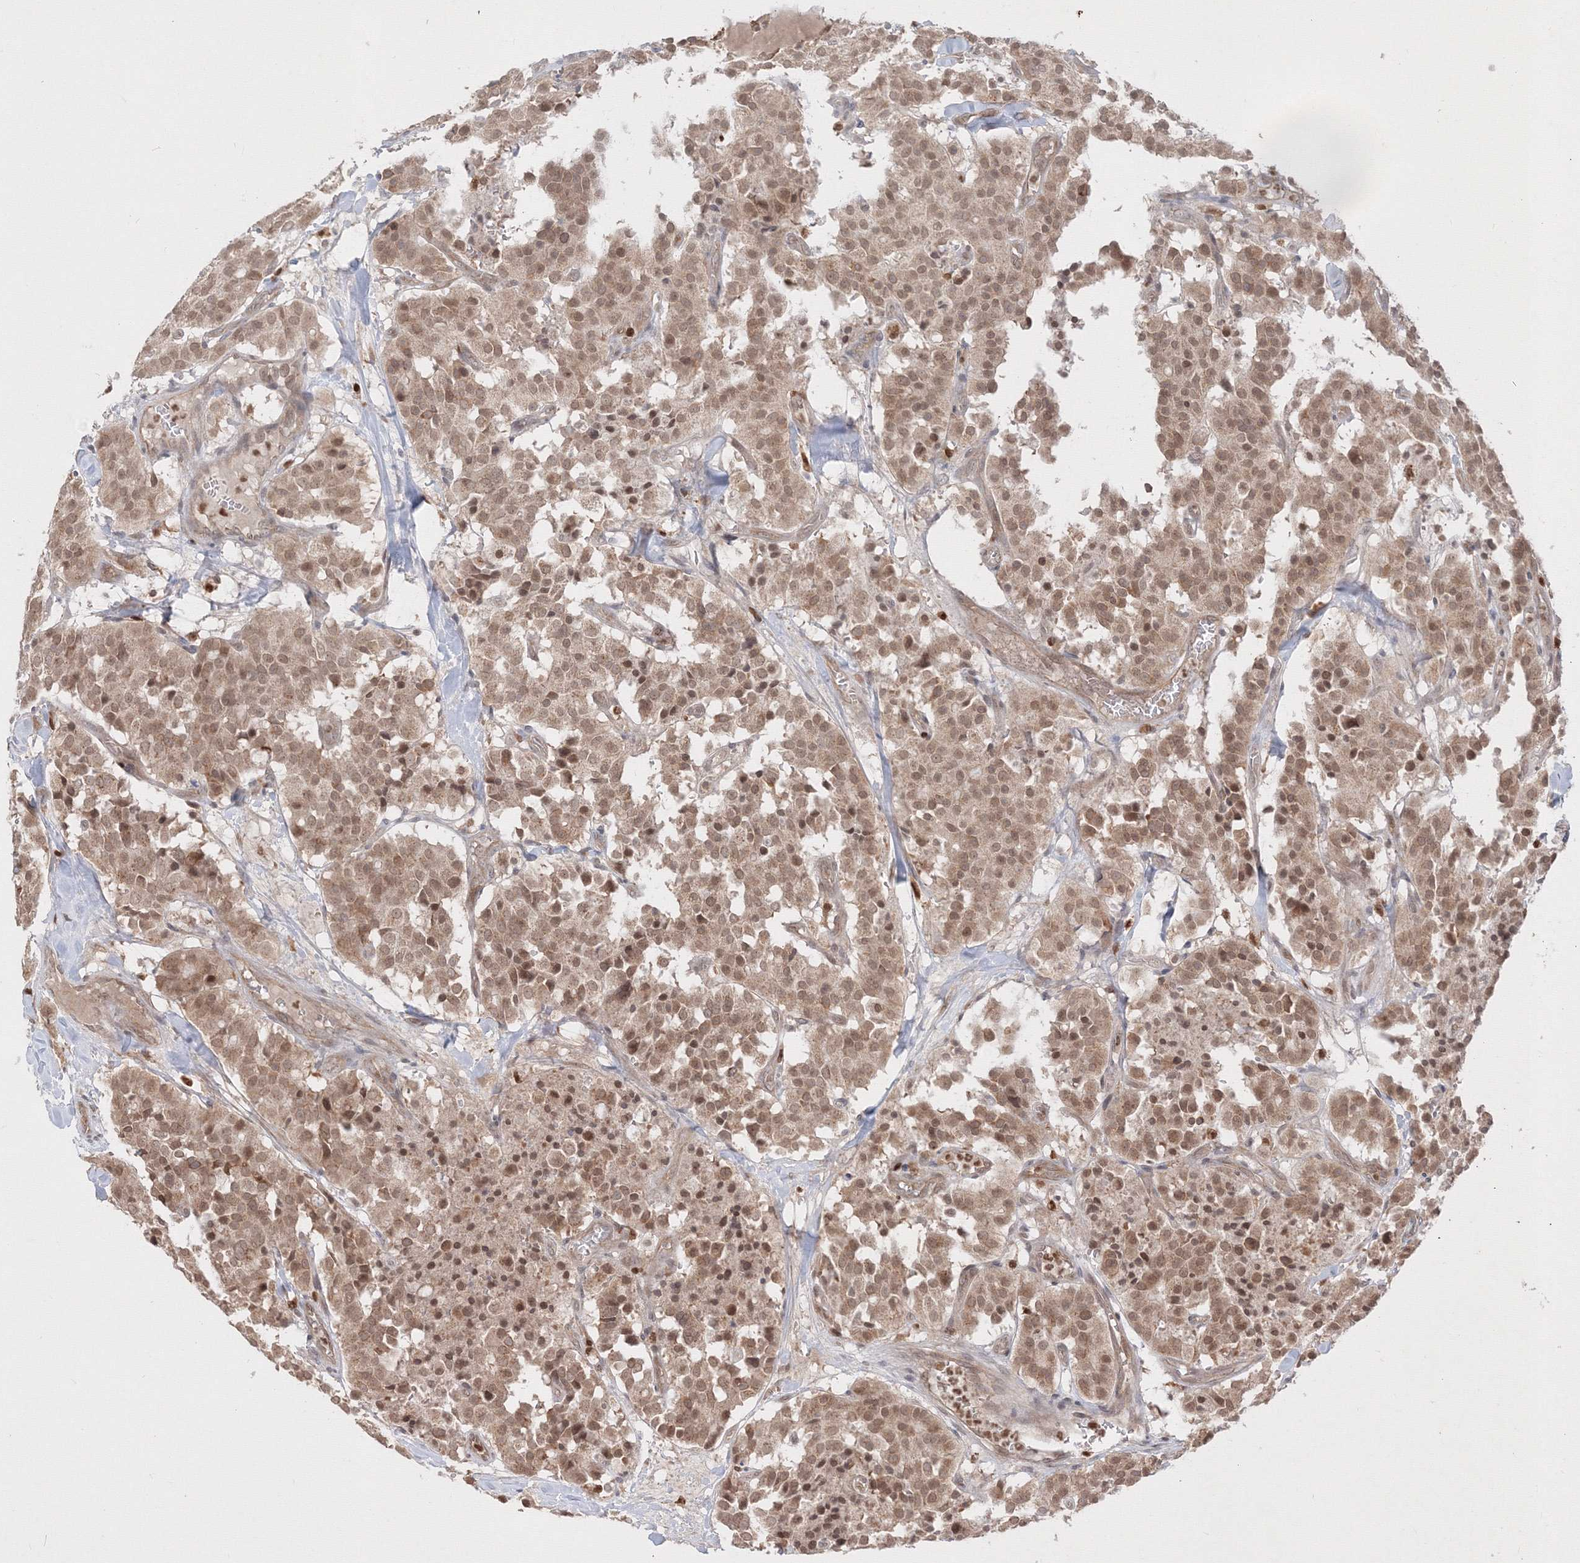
{"staining": {"intensity": "moderate", "quantity": ">75%", "location": "cytoplasmic/membranous,nuclear"}, "tissue": "carcinoid", "cell_type": "Tumor cells", "image_type": "cancer", "snomed": [{"axis": "morphology", "description": "Carcinoid, malignant, NOS"}, {"axis": "topography", "description": "Lung"}], "caption": "Protein expression analysis of carcinoid (malignant) shows moderate cytoplasmic/membranous and nuclear staining in about >75% of tumor cells.", "gene": "TMEM50B", "patient": {"sex": "male", "age": 30}}